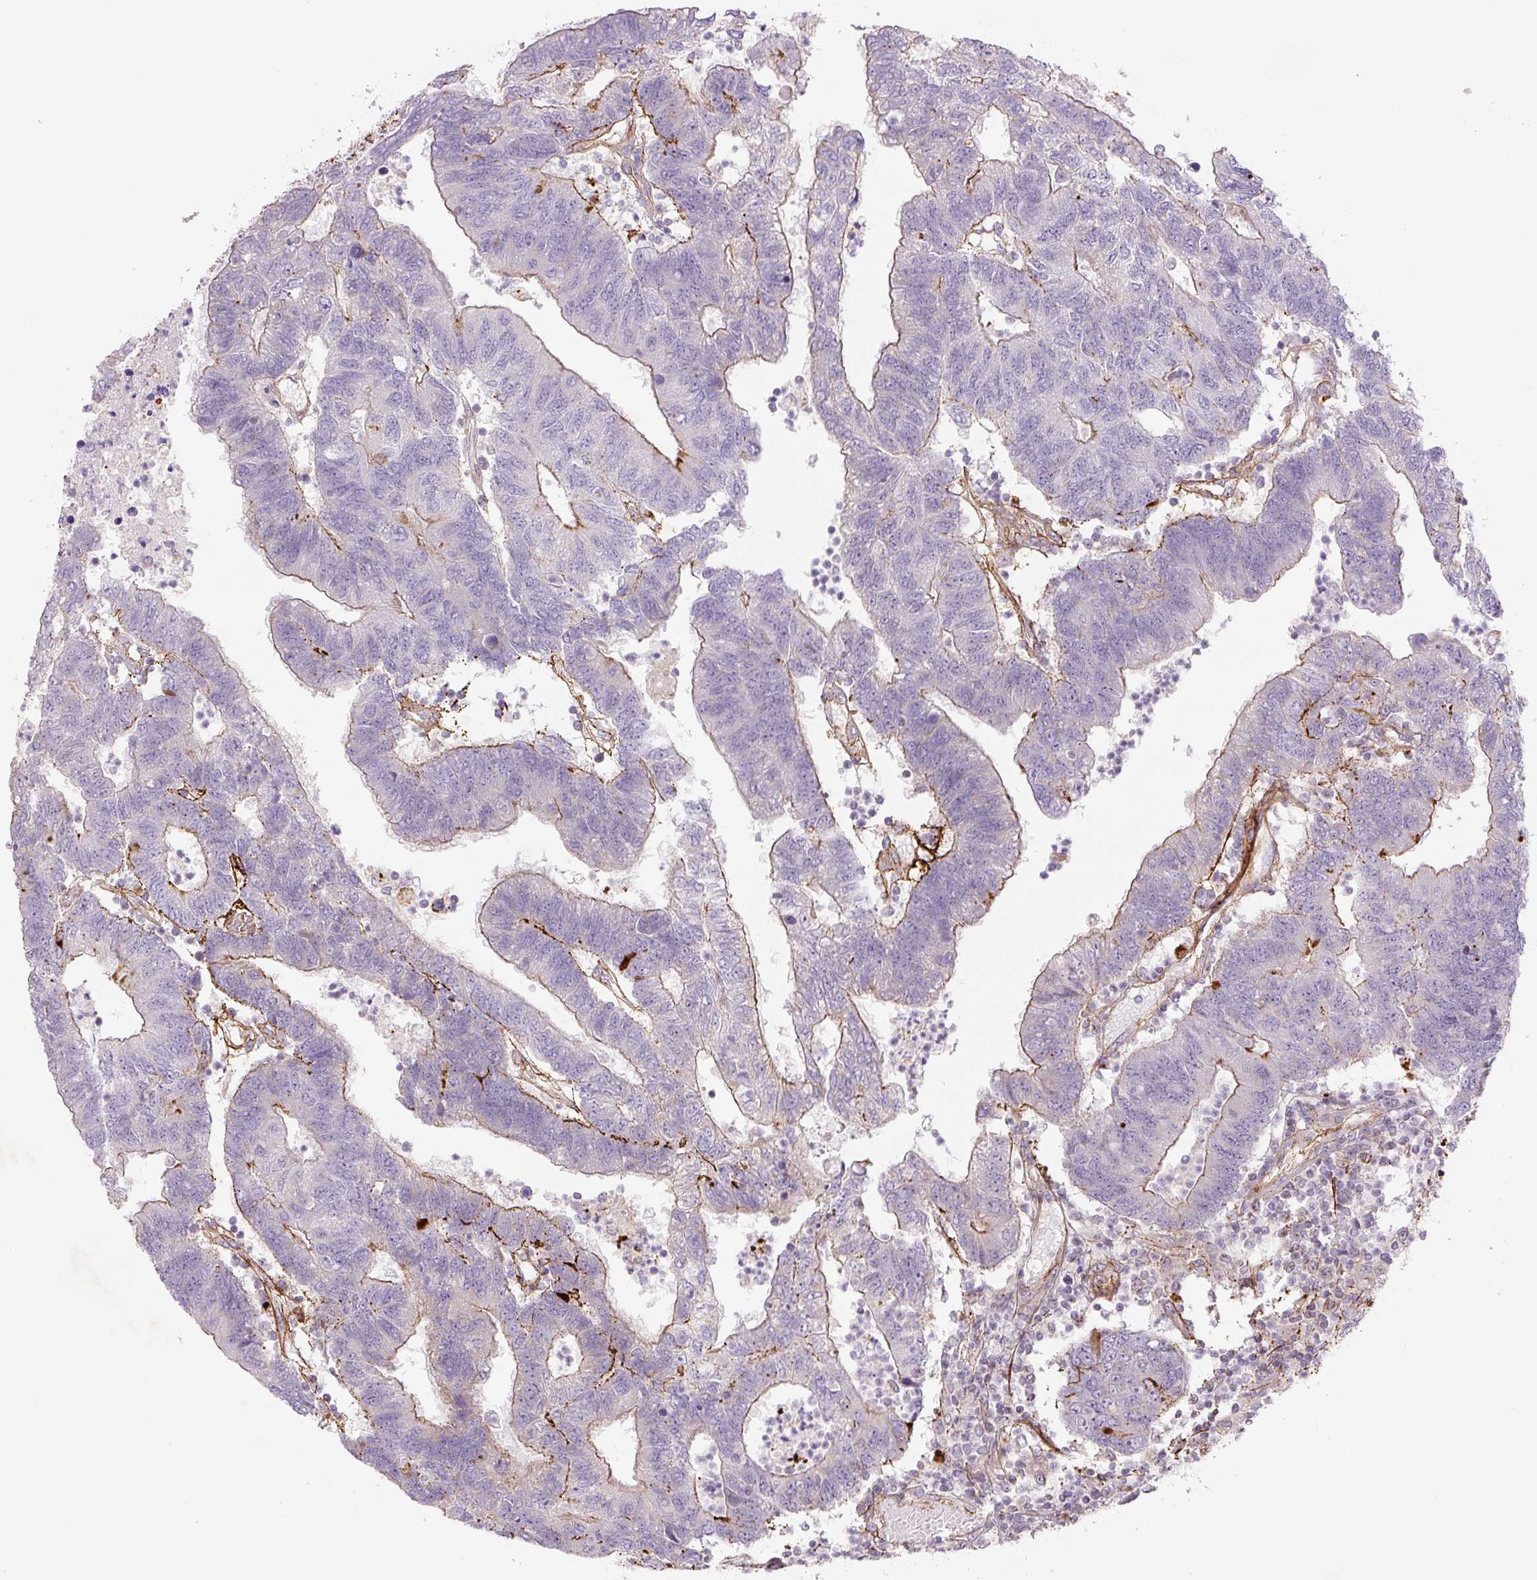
{"staining": {"intensity": "moderate", "quantity": "25%-75%", "location": "cytoplasmic/membranous"}, "tissue": "colorectal cancer", "cell_type": "Tumor cells", "image_type": "cancer", "snomed": [{"axis": "morphology", "description": "Adenocarcinoma, NOS"}, {"axis": "topography", "description": "Colon"}], "caption": "An image of adenocarcinoma (colorectal) stained for a protein reveals moderate cytoplasmic/membranous brown staining in tumor cells.", "gene": "CCNI2", "patient": {"sex": "female", "age": 48}}